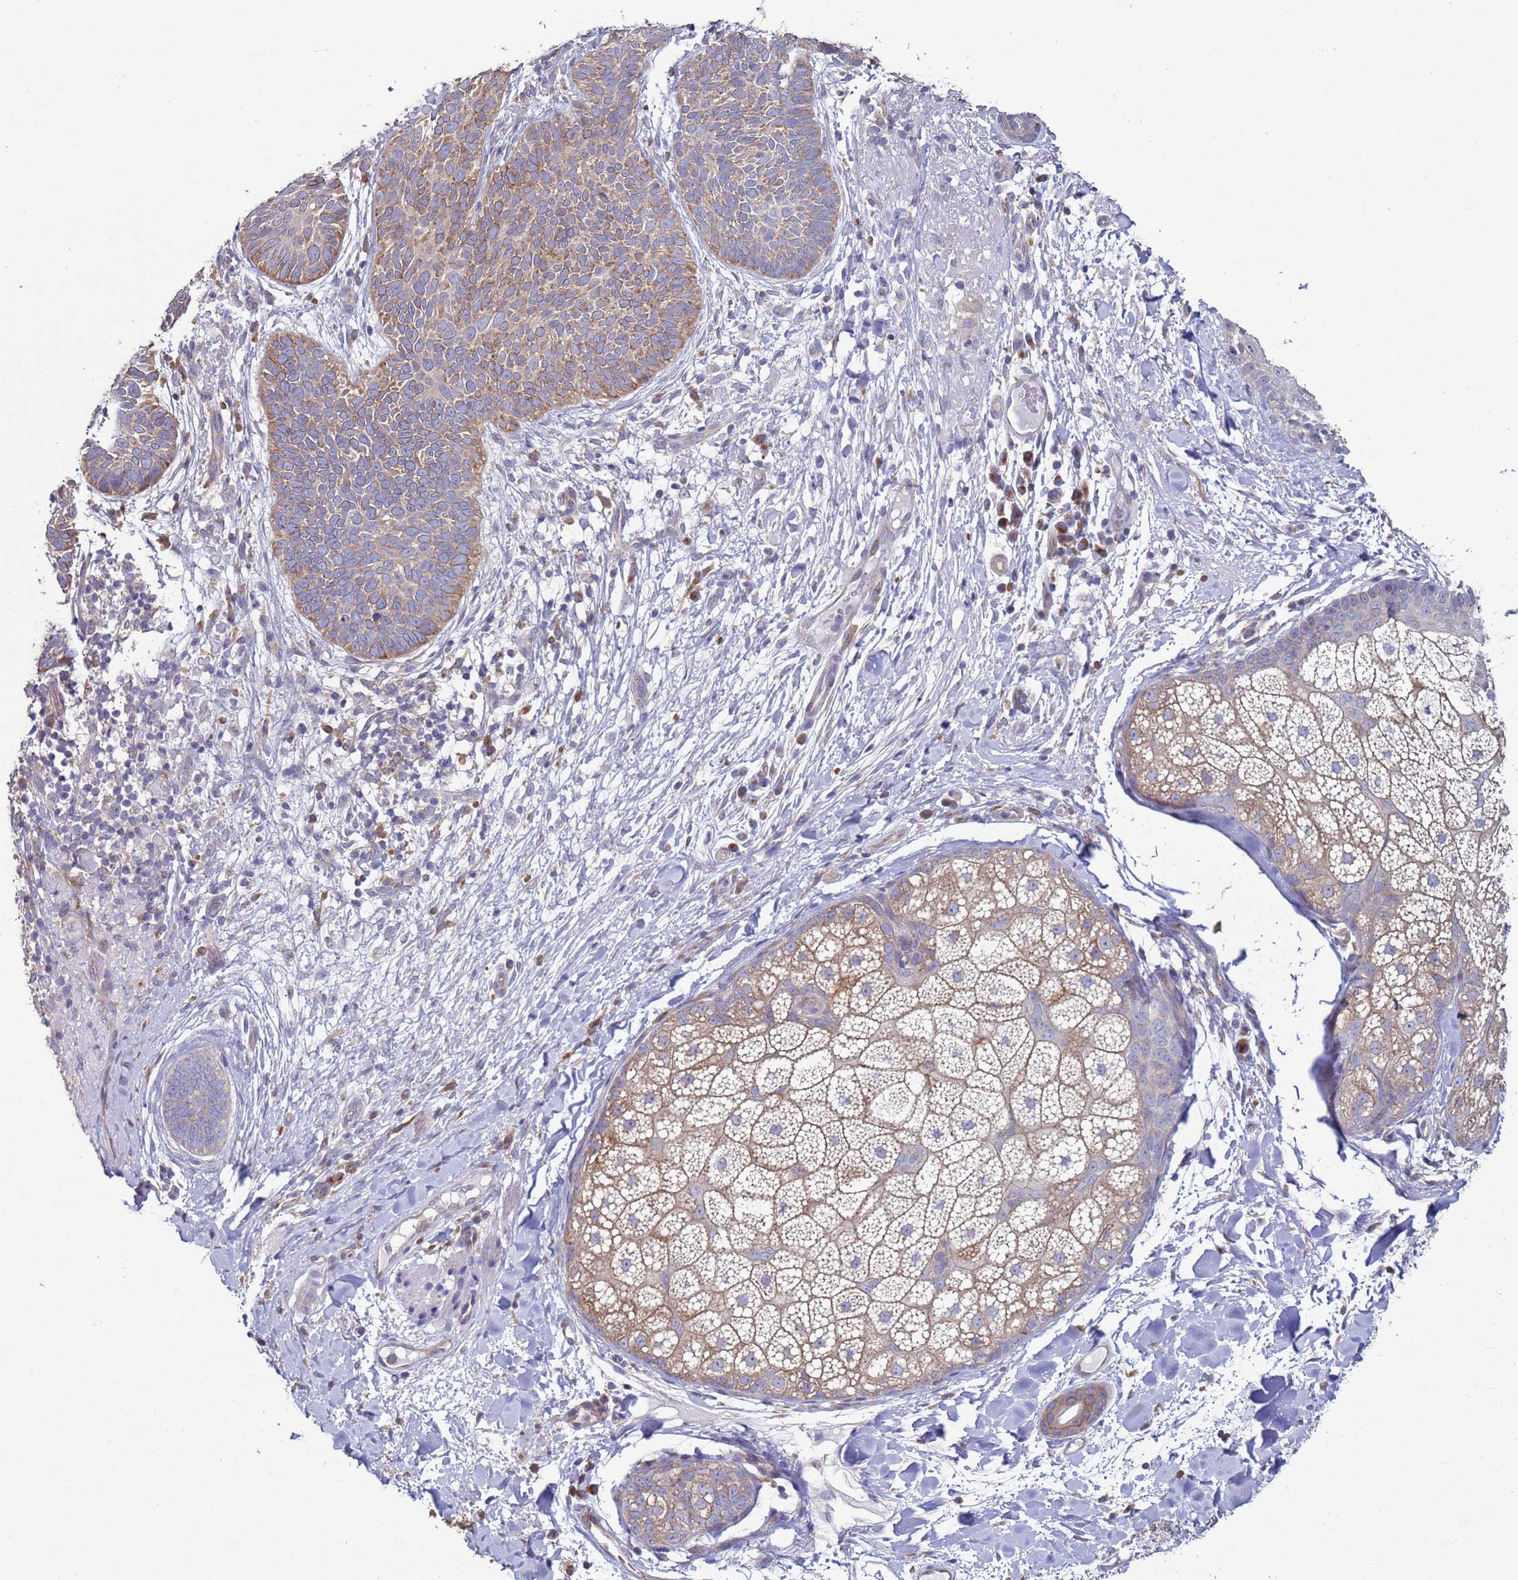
{"staining": {"intensity": "weak", "quantity": "25%-75%", "location": "cytoplasmic/membranous"}, "tissue": "skin cancer", "cell_type": "Tumor cells", "image_type": "cancer", "snomed": [{"axis": "morphology", "description": "Basal cell carcinoma"}, {"axis": "topography", "description": "Skin"}], "caption": "Skin basal cell carcinoma was stained to show a protein in brown. There is low levels of weak cytoplasmic/membranous expression in about 25%-75% of tumor cells. Nuclei are stained in blue.", "gene": "DIP2B", "patient": {"sex": "male", "age": 85}}